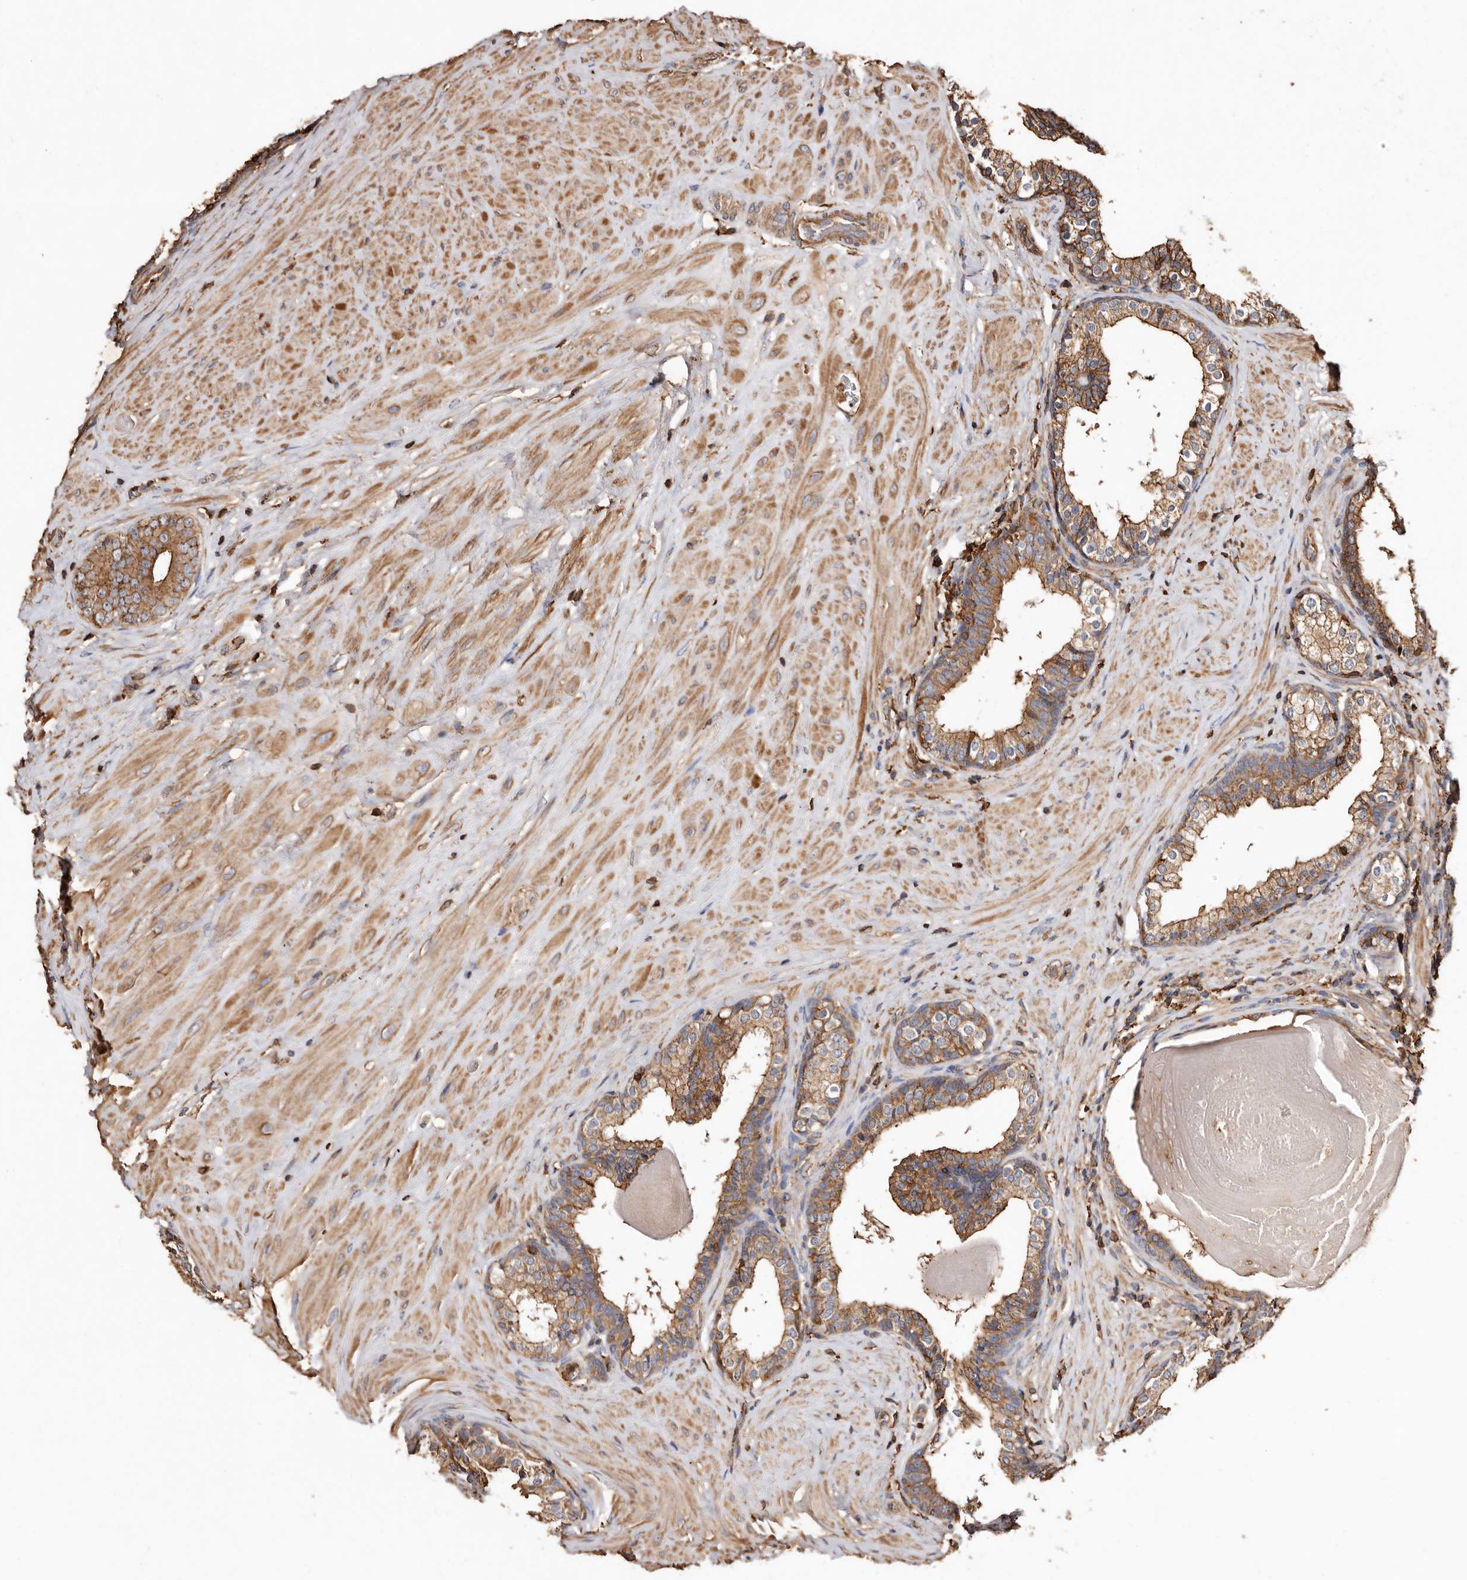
{"staining": {"intensity": "moderate", "quantity": ">75%", "location": "cytoplasmic/membranous"}, "tissue": "prostate cancer", "cell_type": "Tumor cells", "image_type": "cancer", "snomed": [{"axis": "morphology", "description": "Adenocarcinoma, High grade"}, {"axis": "topography", "description": "Prostate"}], "caption": "A brown stain labels moderate cytoplasmic/membranous expression of a protein in prostate cancer tumor cells.", "gene": "COQ8B", "patient": {"sex": "male", "age": 56}}